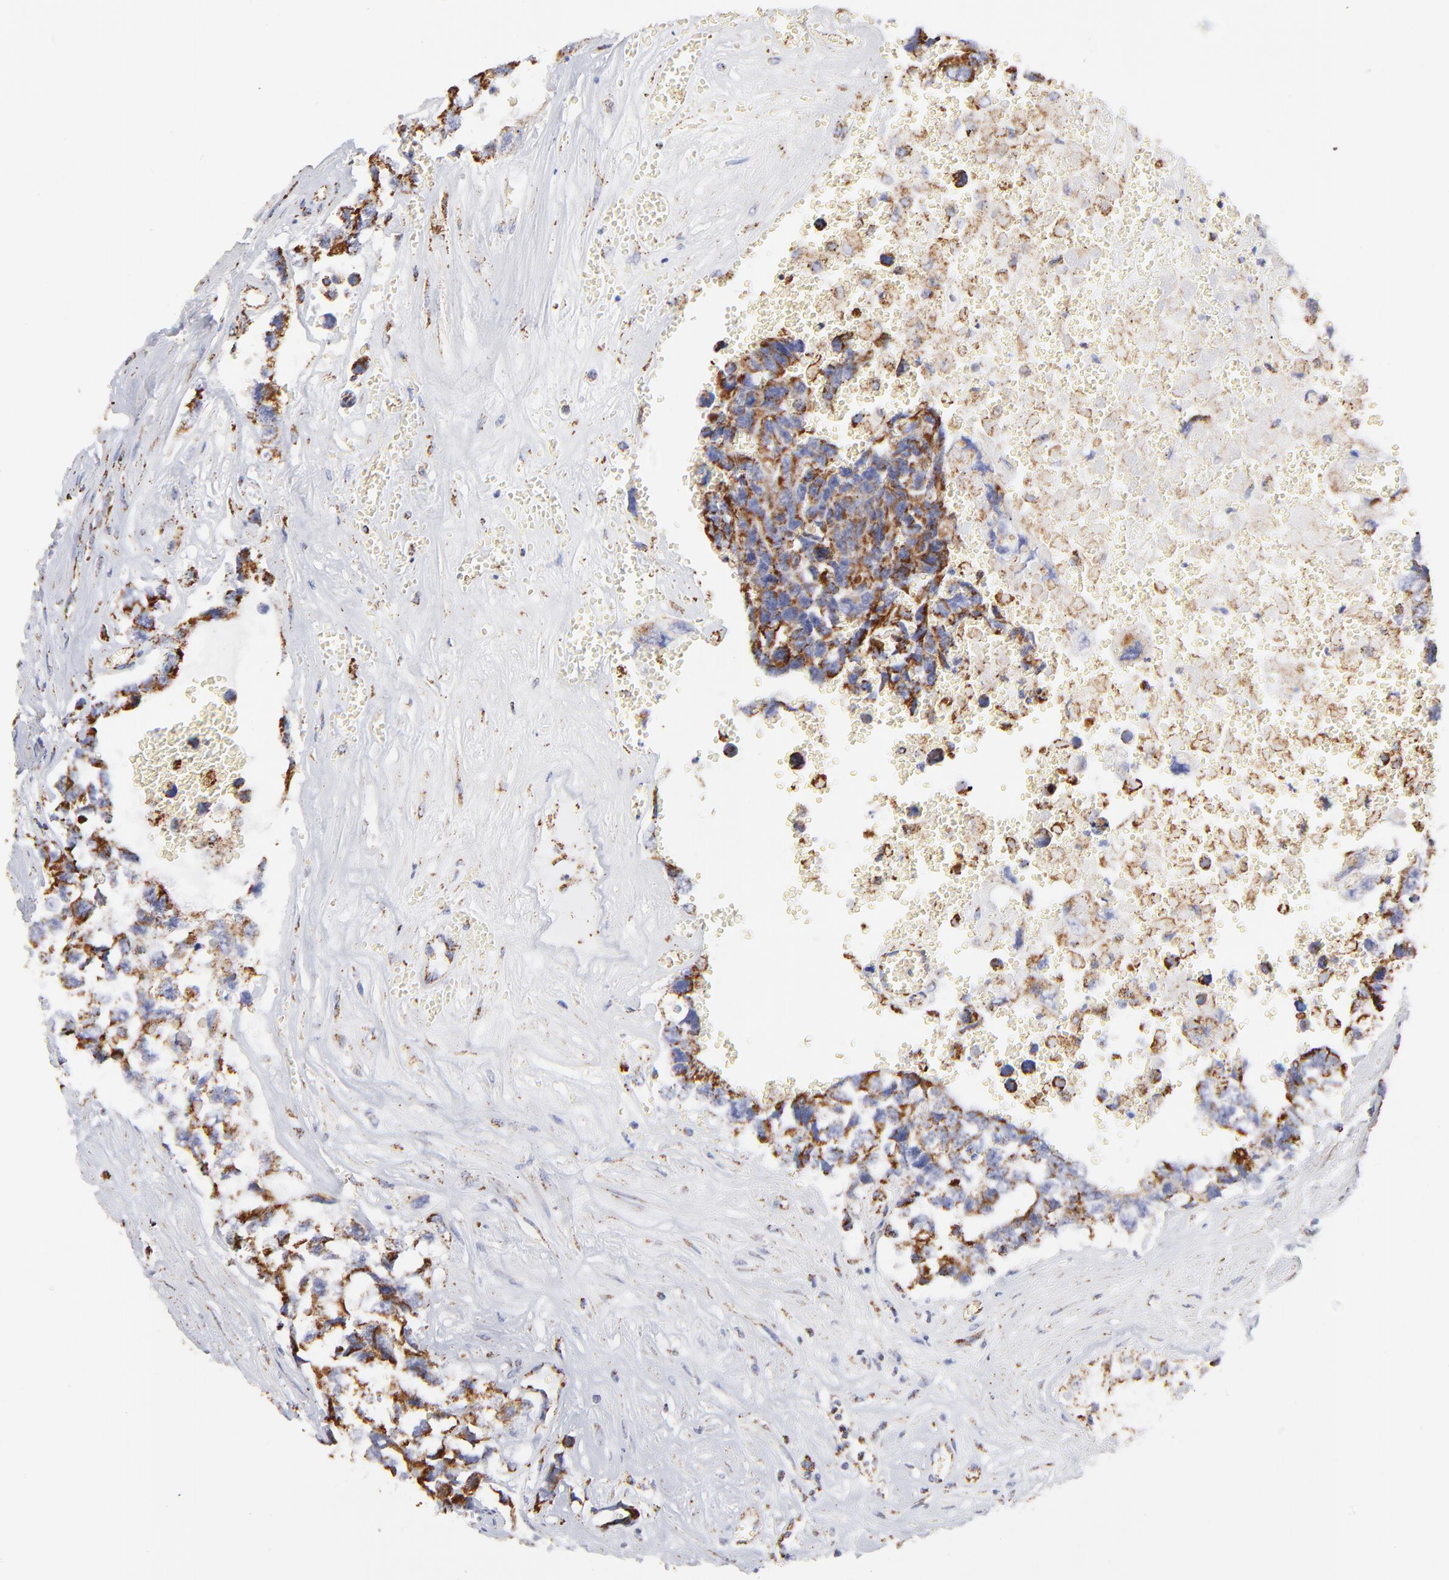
{"staining": {"intensity": "strong", "quantity": ">75%", "location": "cytoplasmic/membranous"}, "tissue": "testis cancer", "cell_type": "Tumor cells", "image_type": "cancer", "snomed": [{"axis": "morphology", "description": "Carcinoma, Embryonal, NOS"}, {"axis": "topography", "description": "Testis"}], "caption": "Protein expression by IHC exhibits strong cytoplasmic/membranous positivity in approximately >75% of tumor cells in testis cancer (embryonal carcinoma).", "gene": "COX4I1", "patient": {"sex": "male", "age": 31}}